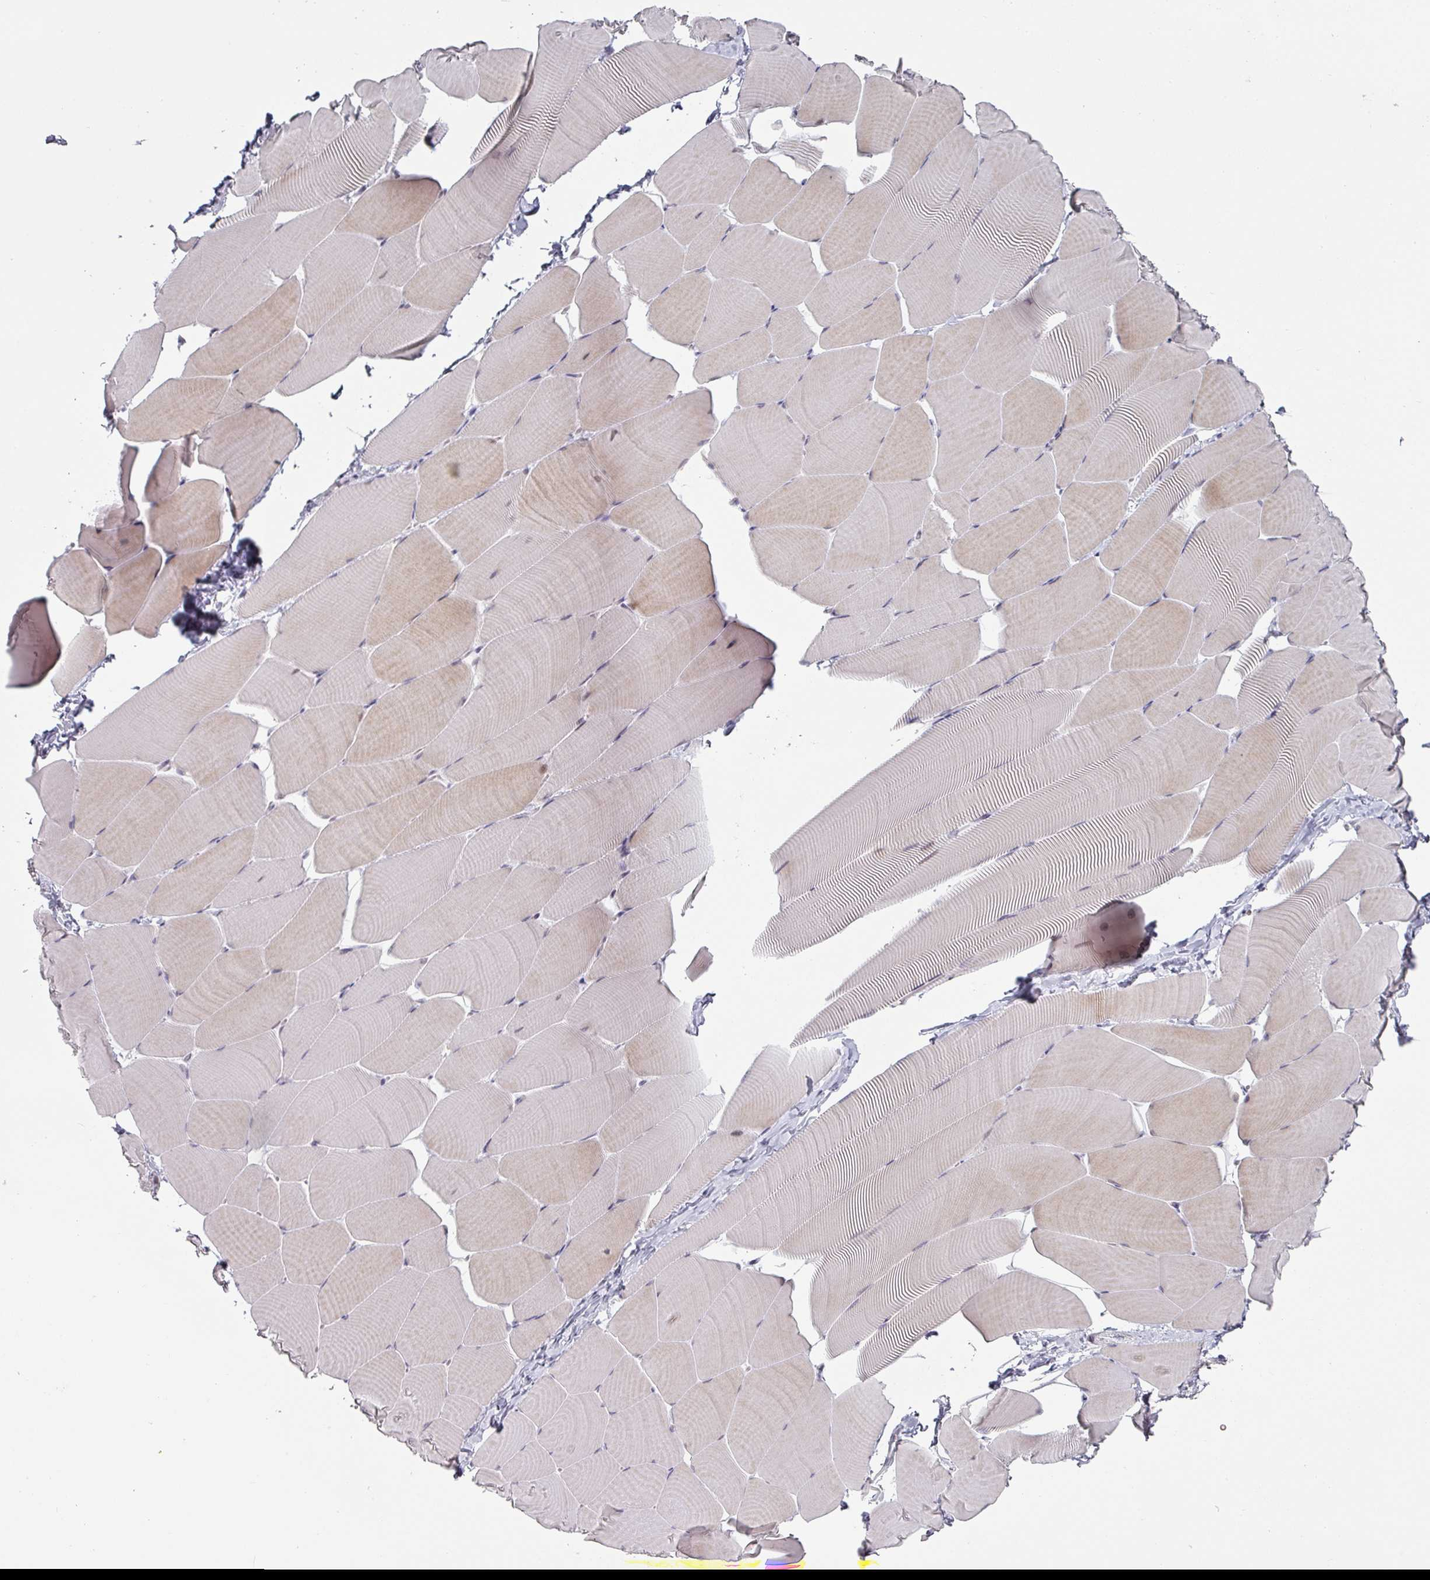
{"staining": {"intensity": "weak", "quantity": "<25%", "location": "cytoplasmic/membranous"}, "tissue": "skeletal muscle", "cell_type": "Myocytes", "image_type": "normal", "snomed": [{"axis": "morphology", "description": "Normal tissue, NOS"}, {"axis": "topography", "description": "Skeletal muscle"}], "caption": "Immunohistochemistry (IHC) image of benign skeletal muscle: skeletal muscle stained with DAB demonstrates no significant protein expression in myocytes.", "gene": "GTF2H3", "patient": {"sex": "male", "age": 25}}